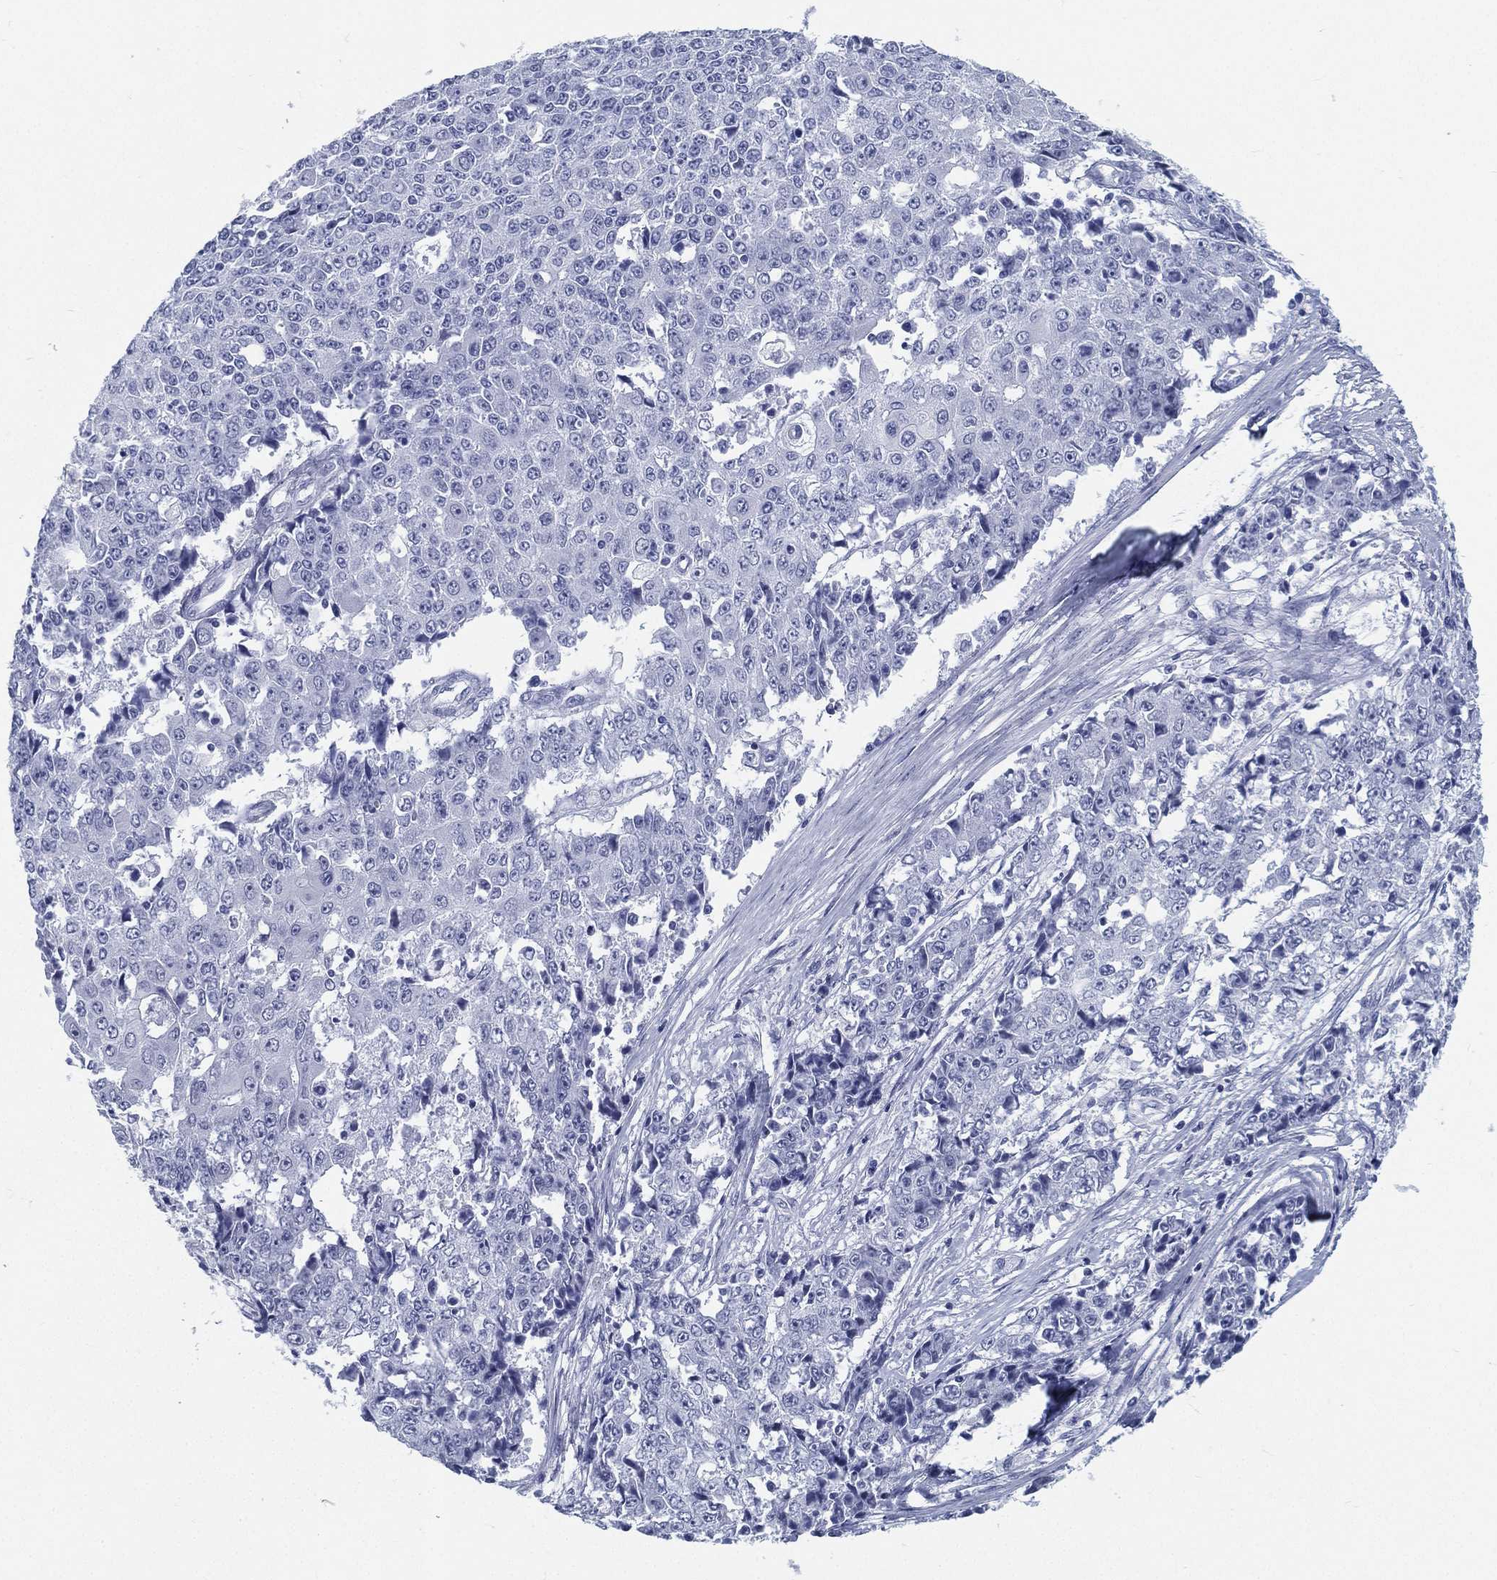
{"staining": {"intensity": "negative", "quantity": "none", "location": "none"}, "tissue": "ovarian cancer", "cell_type": "Tumor cells", "image_type": "cancer", "snomed": [{"axis": "morphology", "description": "Carcinoma, endometroid"}, {"axis": "topography", "description": "Ovary"}], "caption": "IHC of ovarian endometroid carcinoma exhibits no positivity in tumor cells.", "gene": "ATP1B2", "patient": {"sex": "female", "age": 42}}